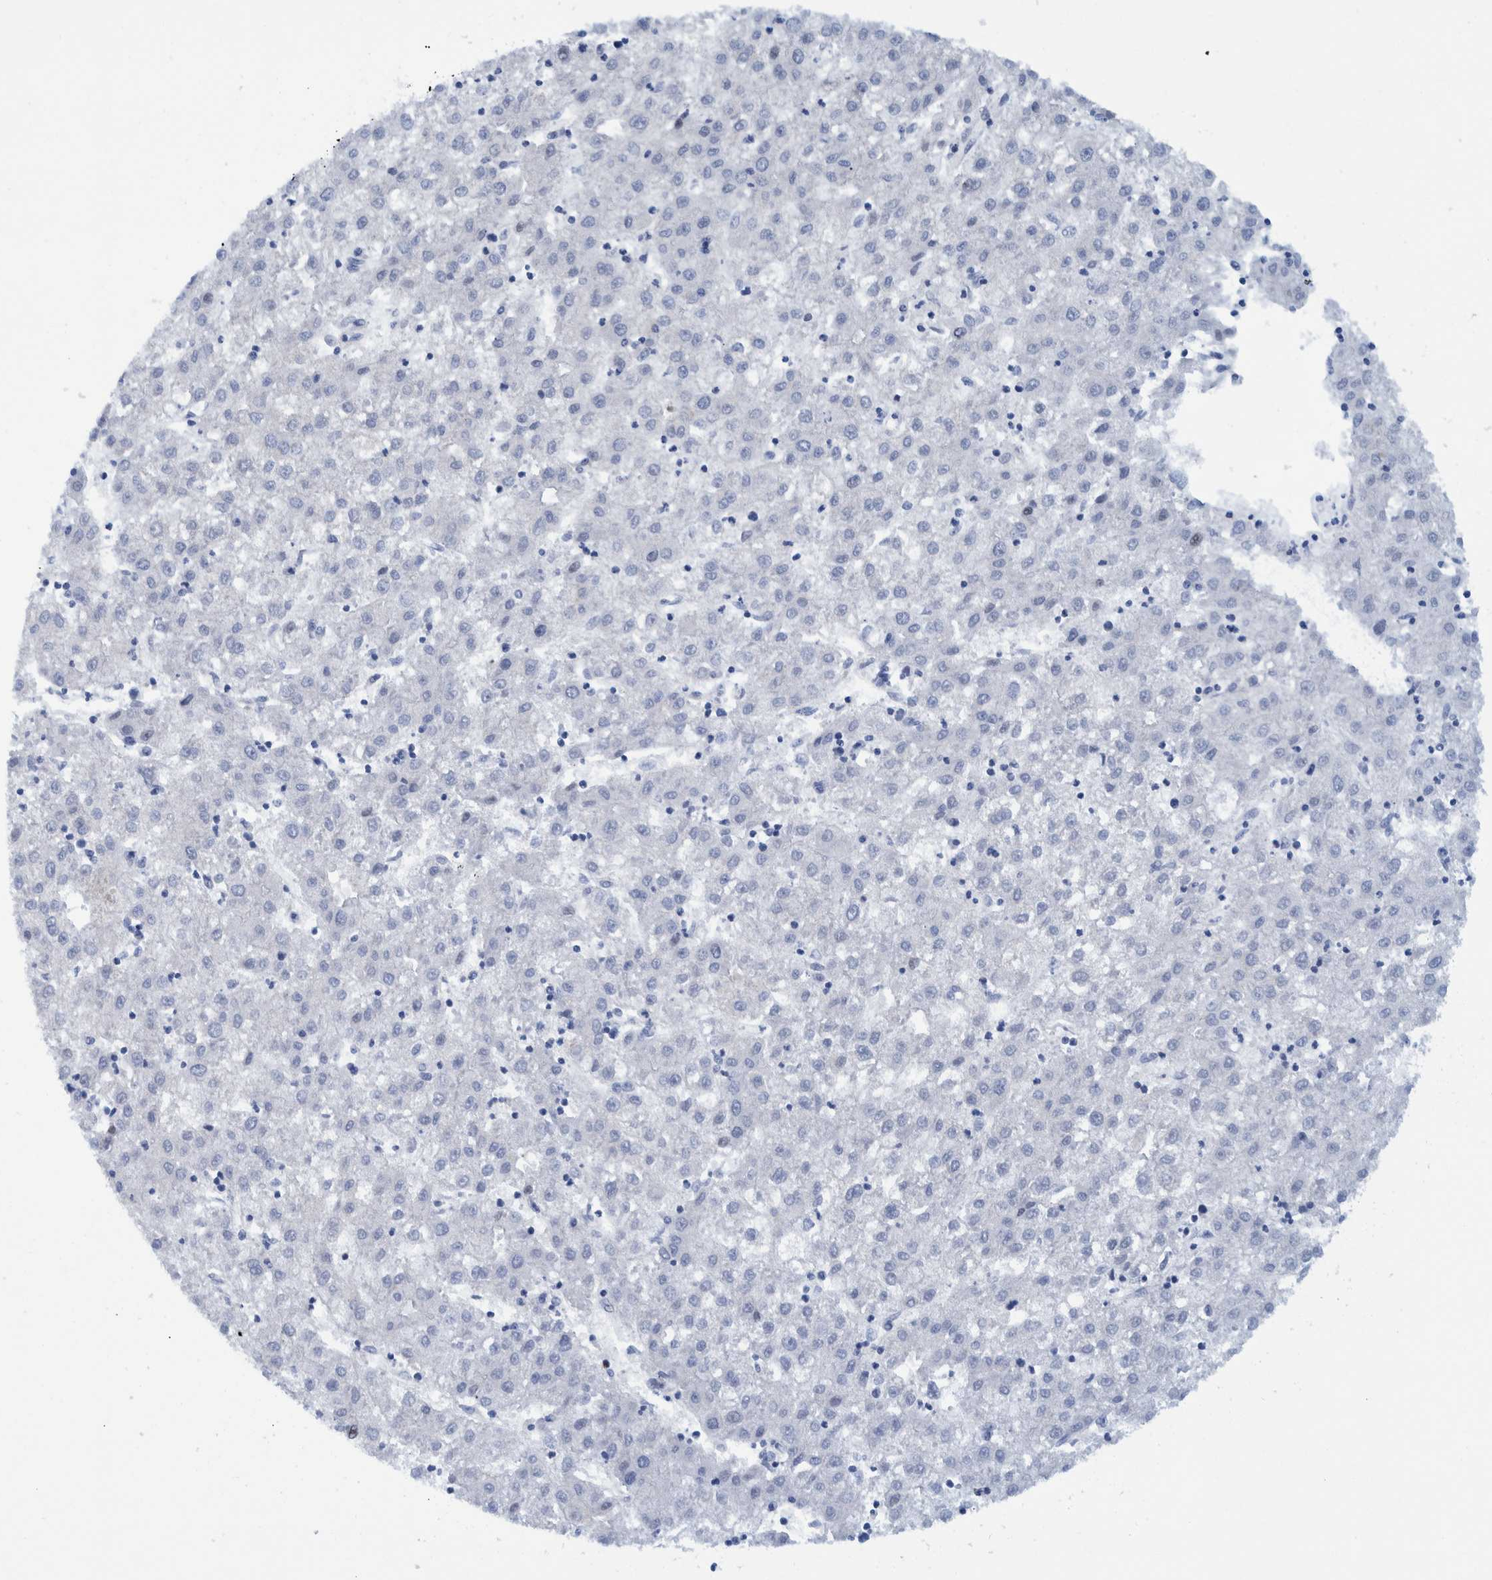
{"staining": {"intensity": "negative", "quantity": "none", "location": "none"}, "tissue": "liver cancer", "cell_type": "Tumor cells", "image_type": "cancer", "snomed": [{"axis": "morphology", "description": "Carcinoma, Hepatocellular, NOS"}, {"axis": "topography", "description": "Liver"}], "caption": "The histopathology image demonstrates no significant positivity in tumor cells of hepatocellular carcinoma (liver).", "gene": "HEATR9", "patient": {"sex": "male", "age": 72}}